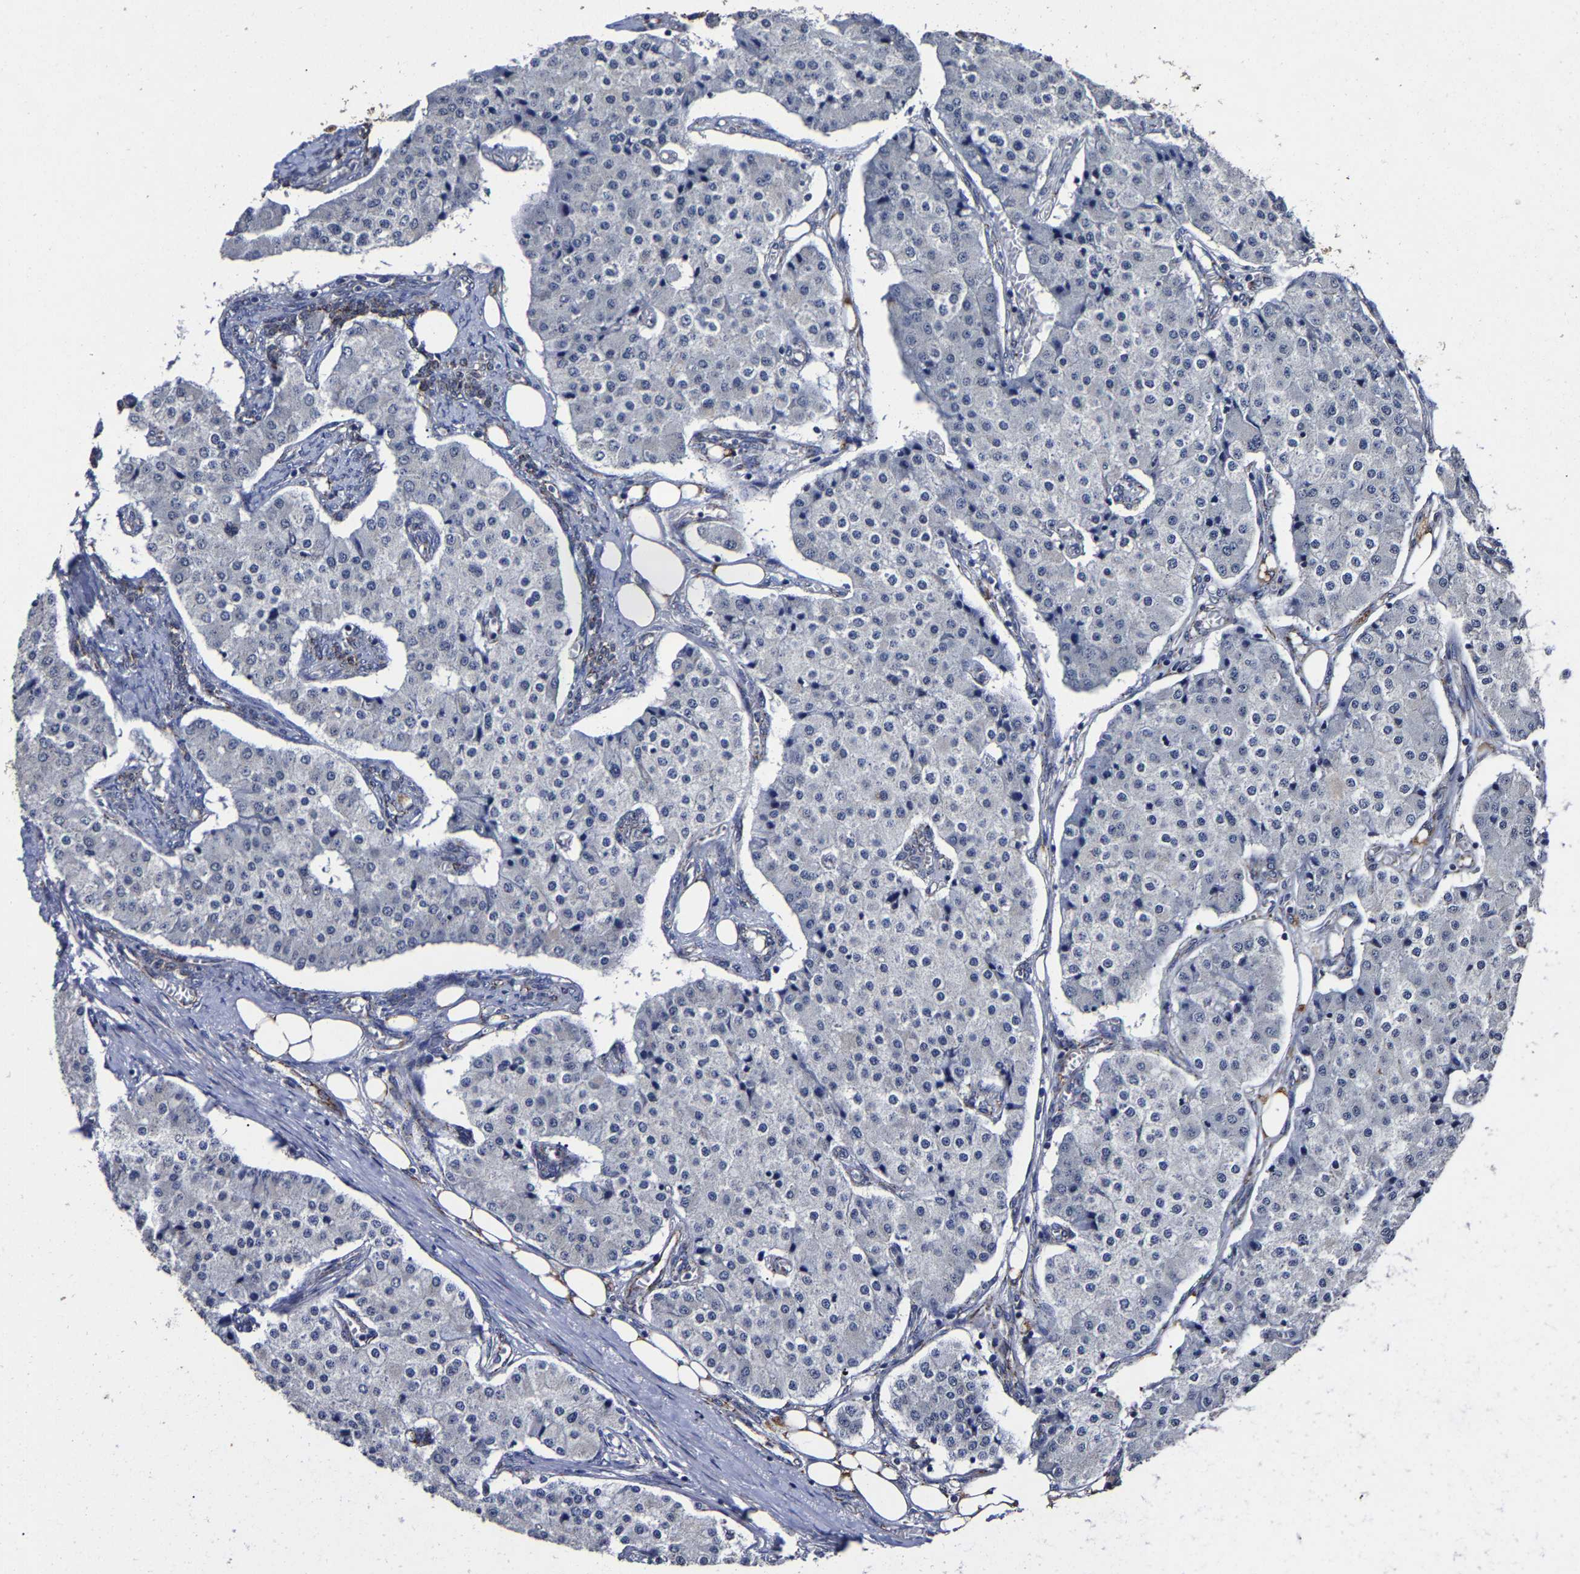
{"staining": {"intensity": "negative", "quantity": "none", "location": "none"}, "tissue": "carcinoid", "cell_type": "Tumor cells", "image_type": "cancer", "snomed": [{"axis": "morphology", "description": "Carcinoid, malignant, NOS"}, {"axis": "topography", "description": "Colon"}], "caption": "Immunohistochemistry (IHC) image of neoplastic tissue: human carcinoid stained with DAB demonstrates no significant protein staining in tumor cells.", "gene": "AASS", "patient": {"sex": "female", "age": 52}}